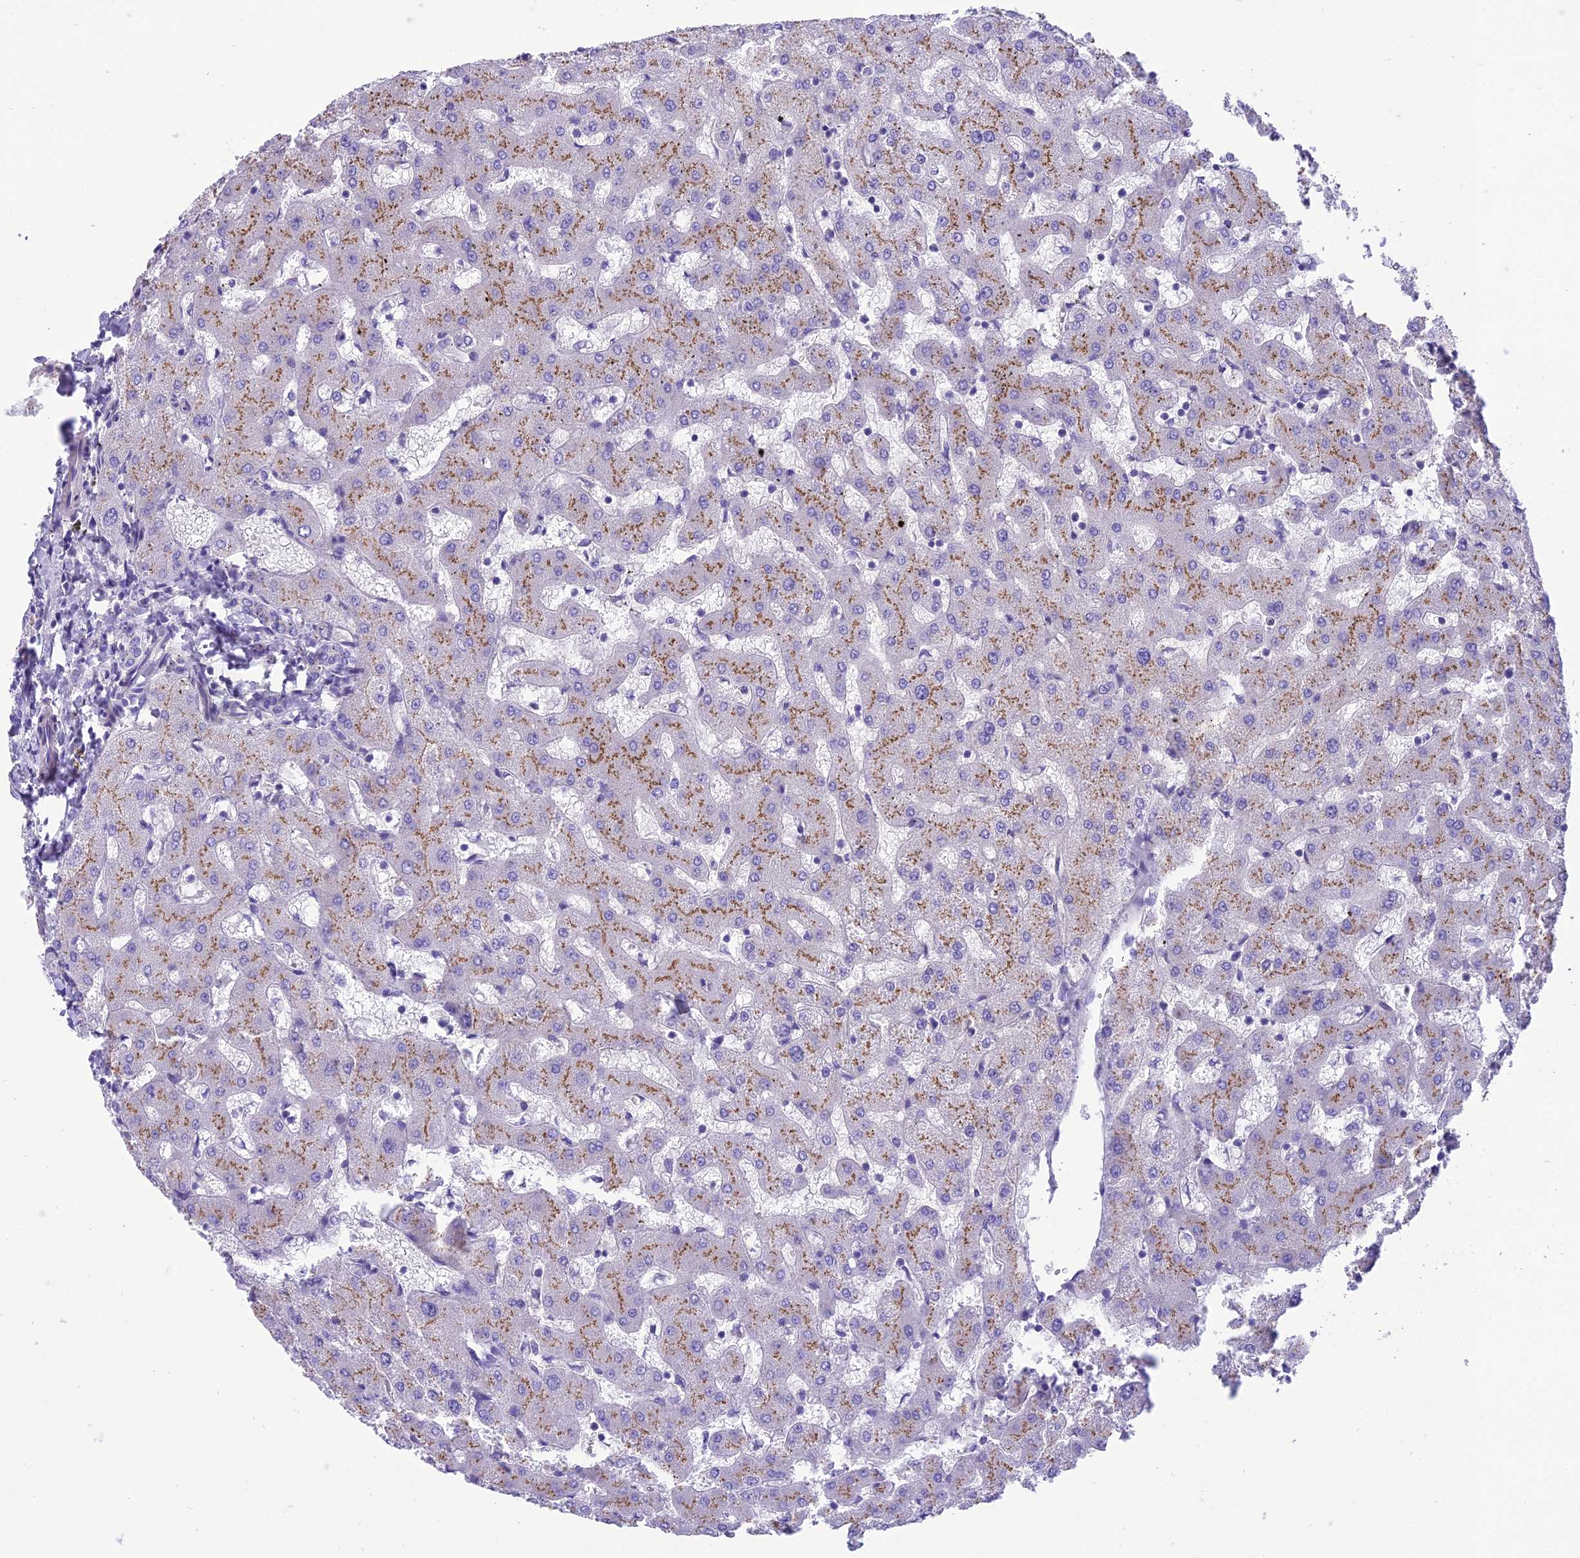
{"staining": {"intensity": "negative", "quantity": "none", "location": "none"}, "tissue": "liver", "cell_type": "Cholangiocytes", "image_type": "normal", "snomed": [{"axis": "morphology", "description": "Normal tissue, NOS"}, {"axis": "topography", "description": "Liver"}], "caption": "Immunohistochemistry histopathology image of benign liver stained for a protein (brown), which exhibits no positivity in cholangiocytes.", "gene": "GFRA1", "patient": {"sex": "female", "age": 63}}